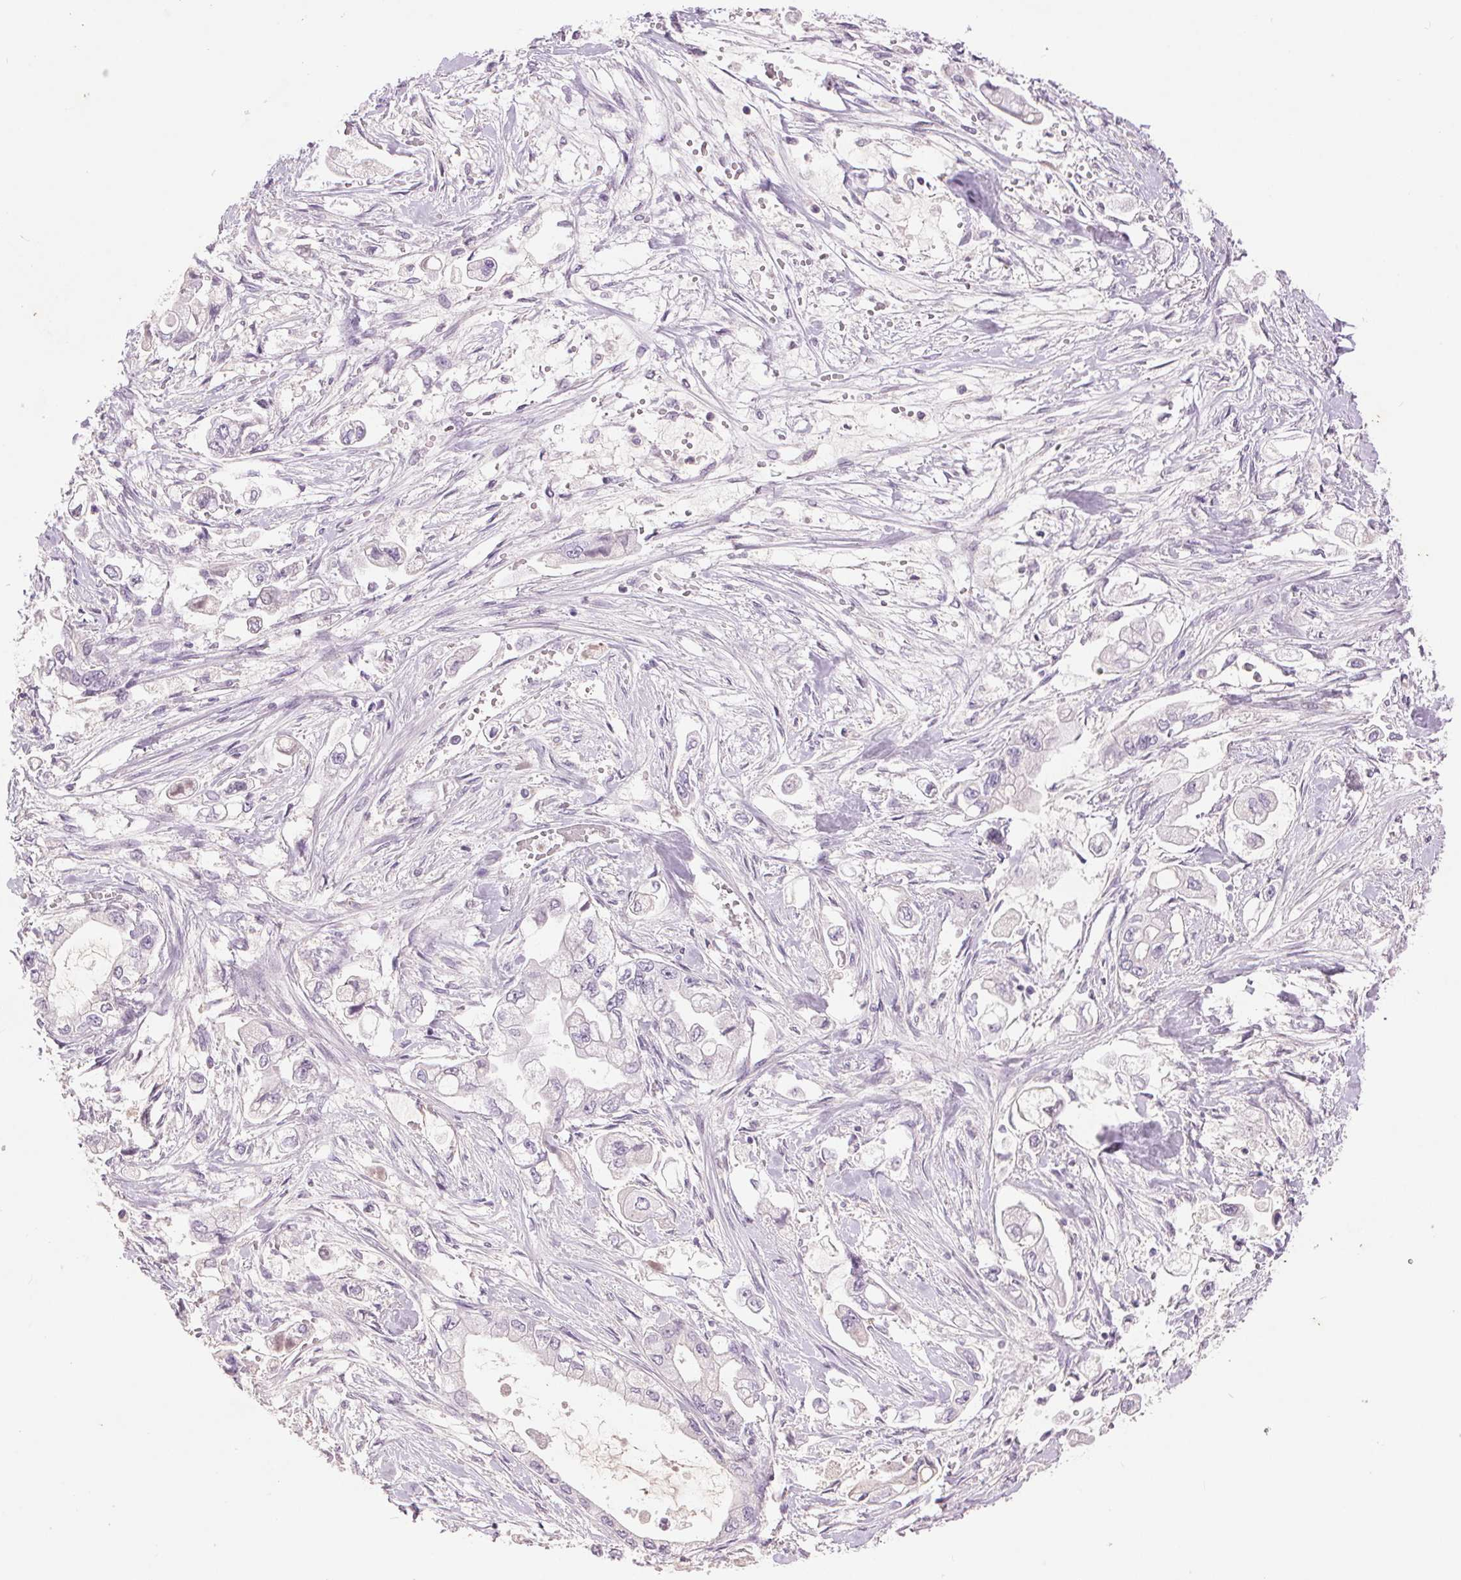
{"staining": {"intensity": "negative", "quantity": "none", "location": "none"}, "tissue": "stomach cancer", "cell_type": "Tumor cells", "image_type": "cancer", "snomed": [{"axis": "morphology", "description": "Adenocarcinoma, NOS"}, {"axis": "topography", "description": "Stomach"}], "caption": "Stomach cancer (adenocarcinoma) was stained to show a protein in brown. There is no significant positivity in tumor cells.", "gene": "FXYD4", "patient": {"sex": "male", "age": 62}}